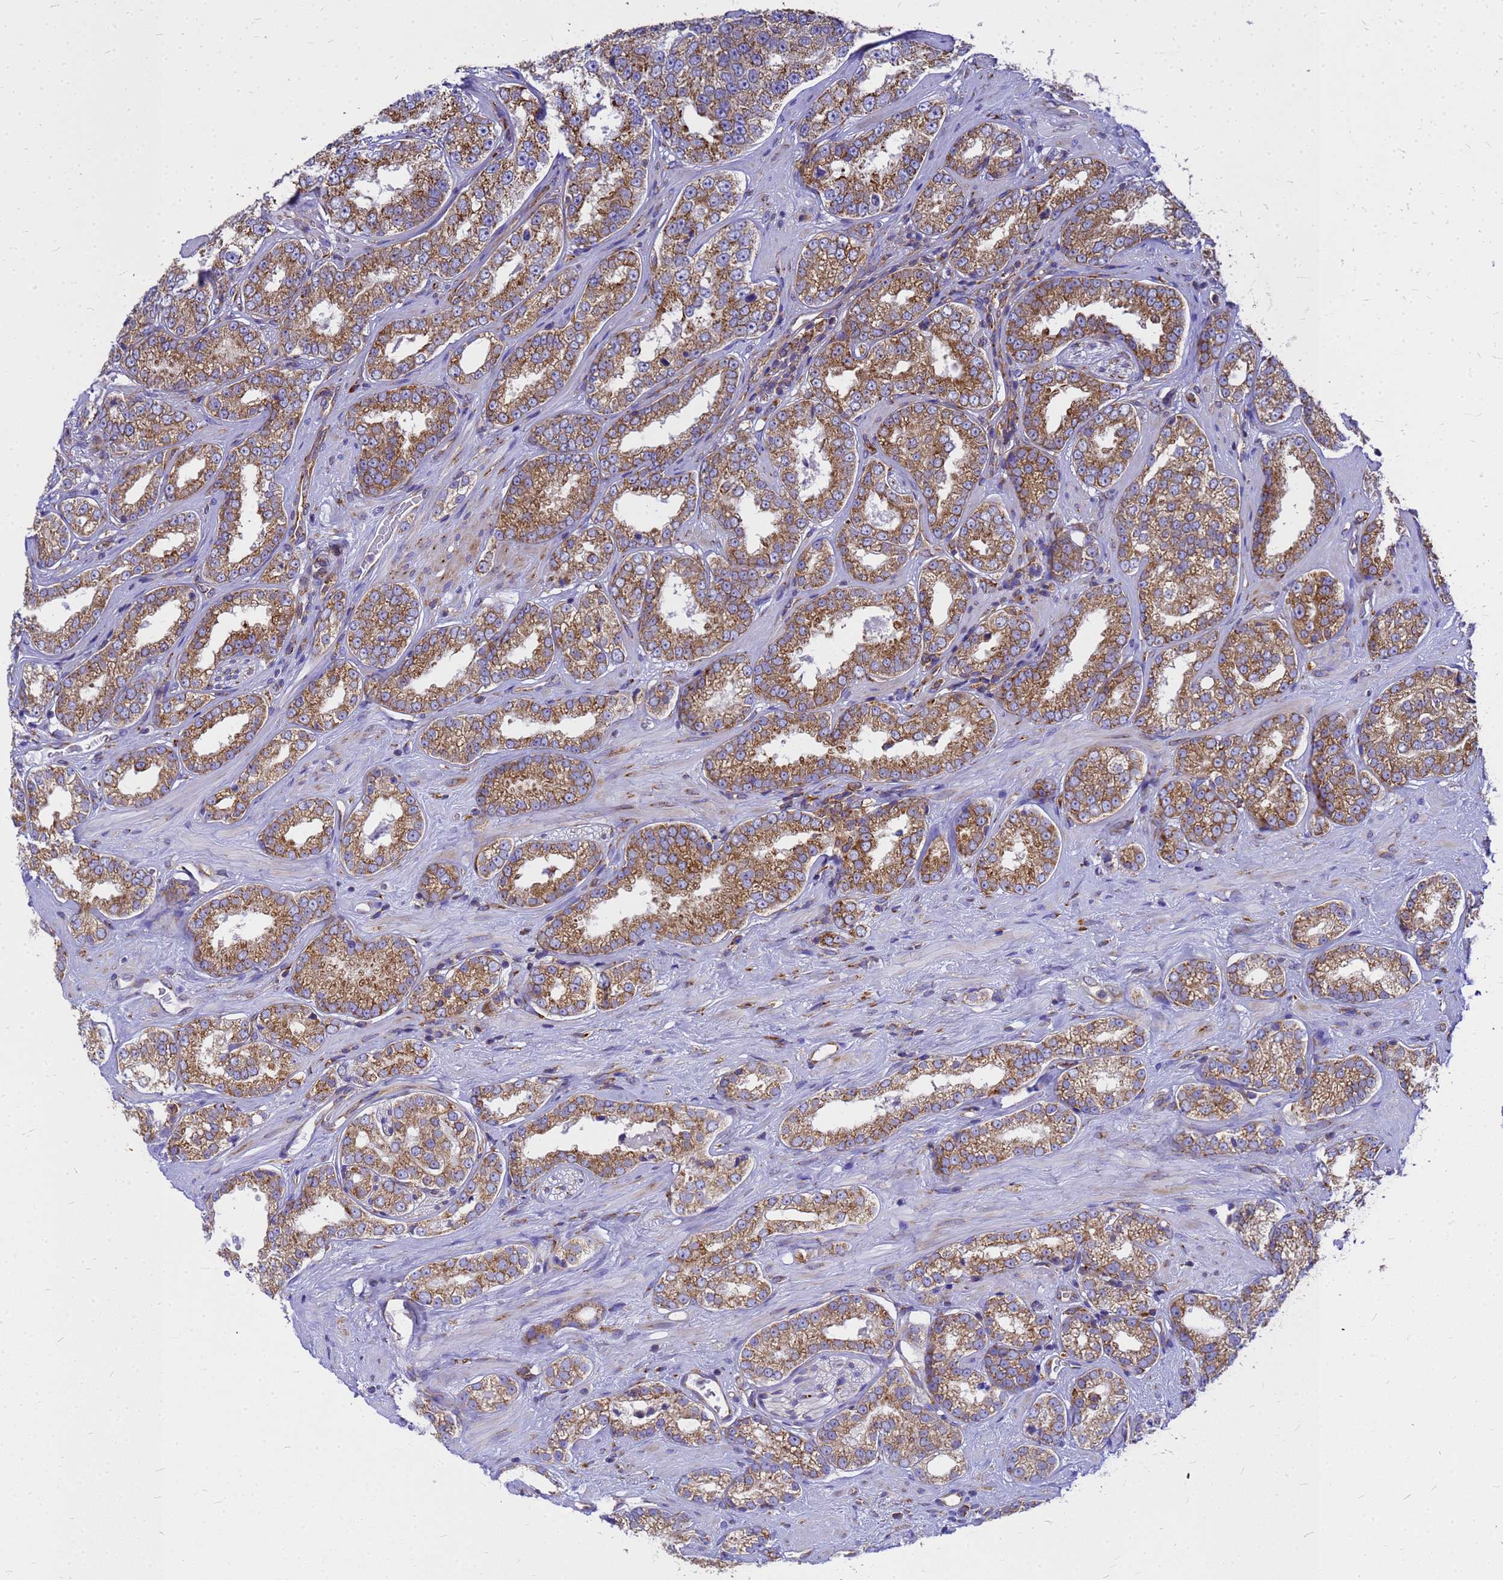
{"staining": {"intensity": "moderate", "quantity": ">75%", "location": "cytoplasmic/membranous"}, "tissue": "prostate cancer", "cell_type": "Tumor cells", "image_type": "cancer", "snomed": [{"axis": "morphology", "description": "Normal tissue, NOS"}, {"axis": "morphology", "description": "Adenocarcinoma, High grade"}, {"axis": "topography", "description": "Prostate"}], "caption": "There is medium levels of moderate cytoplasmic/membranous expression in tumor cells of prostate high-grade adenocarcinoma, as demonstrated by immunohistochemical staining (brown color).", "gene": "EEF1D", "patient": {"sex": "male", "age": 83}}